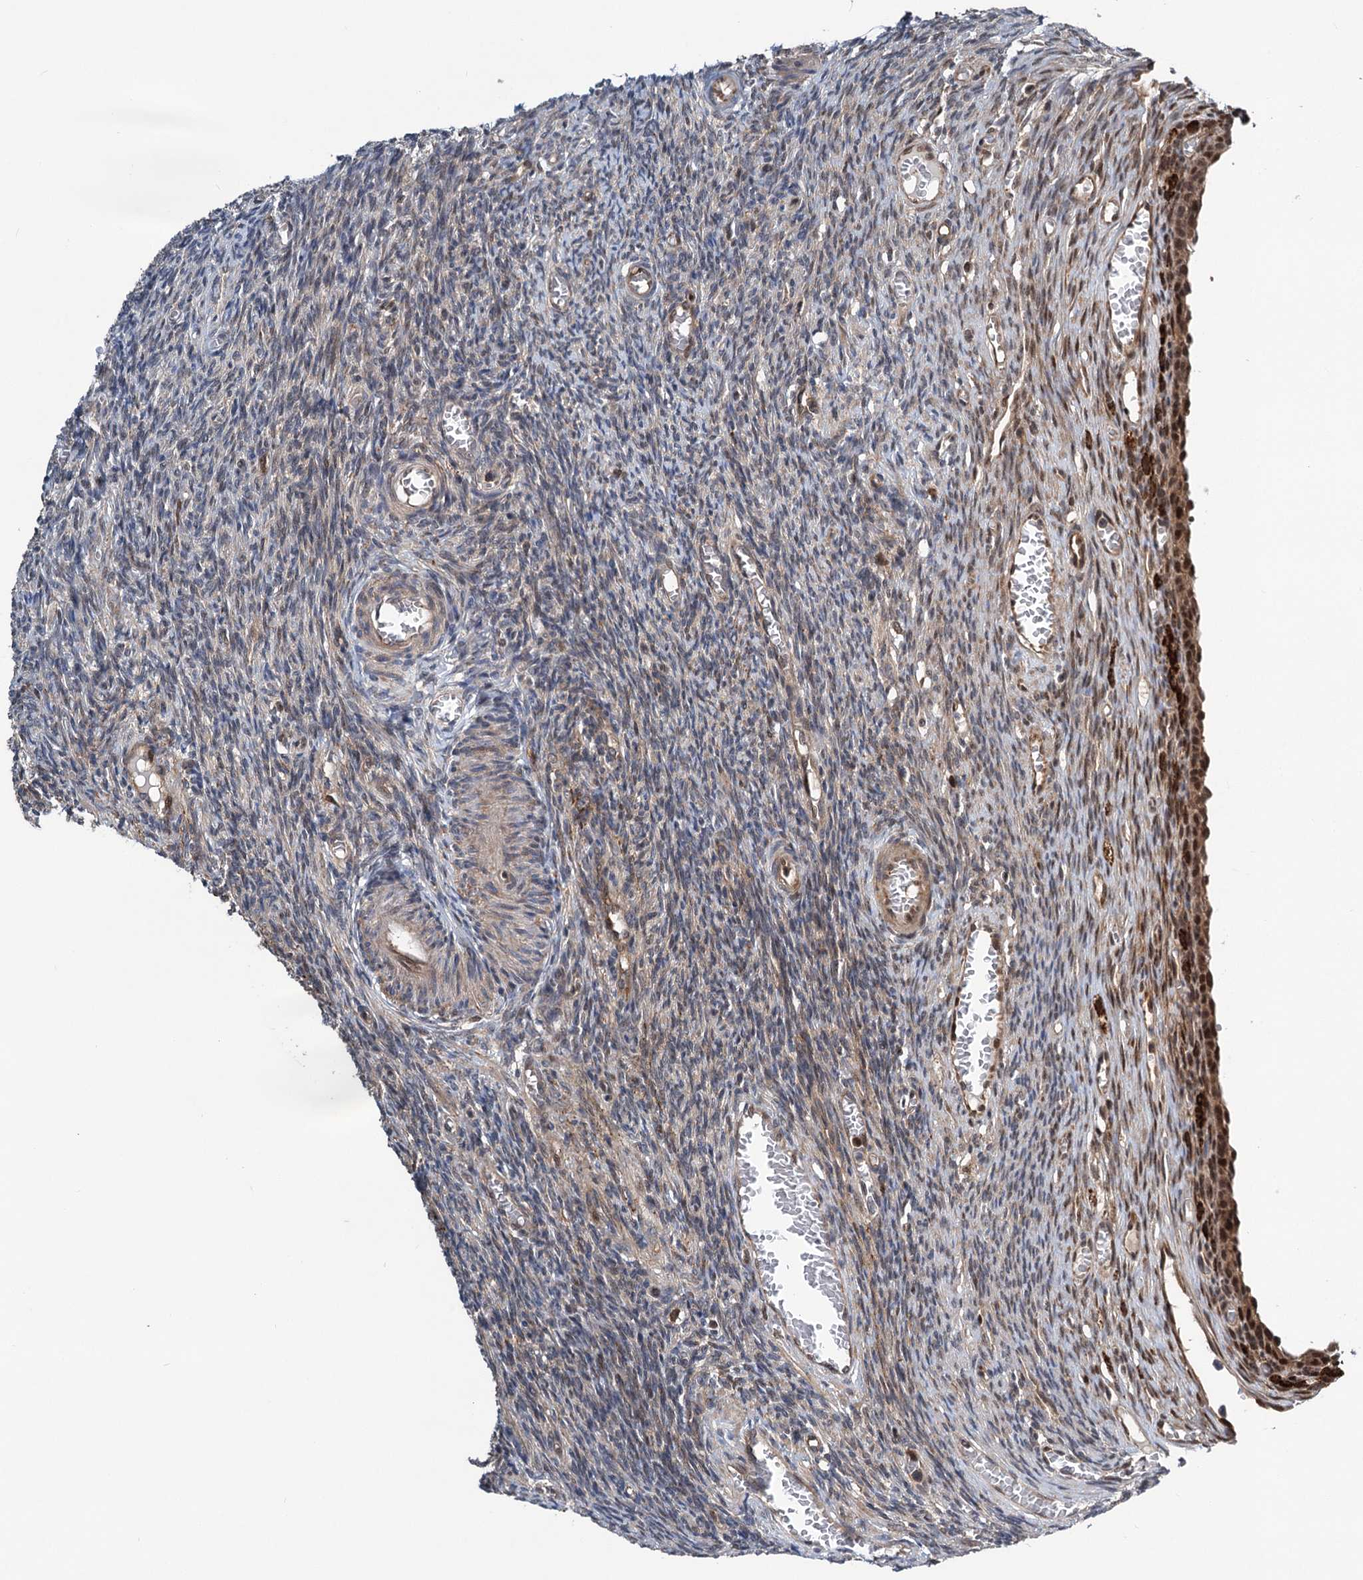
{"staining": {"intensity": "moderate", "quantity": ">75%", "location": "cytoplasmic/membranous,nuclear"}, "tissue": "ovary", "cell_type": "Follicle cells", "image_type": "normal", "snomed": [{"axis": "morphology", "description": "Normal tissue, NOS"}, {"axis": "topography", "description": "Ovary"}], "caption": "Protein analysis of benign ovary demonstrates moderate cytoplasmic/membranous,nuclear staining in about >75% of follicle cells. The staining is performed using DAB (3,3'-diaminobenzidine) brown chromogen to label protein expression. The nuclei are counter-stained blue using hematoxylin.", "gene": "GPBP1", "patient": {"sex": "female", "age": 27}}